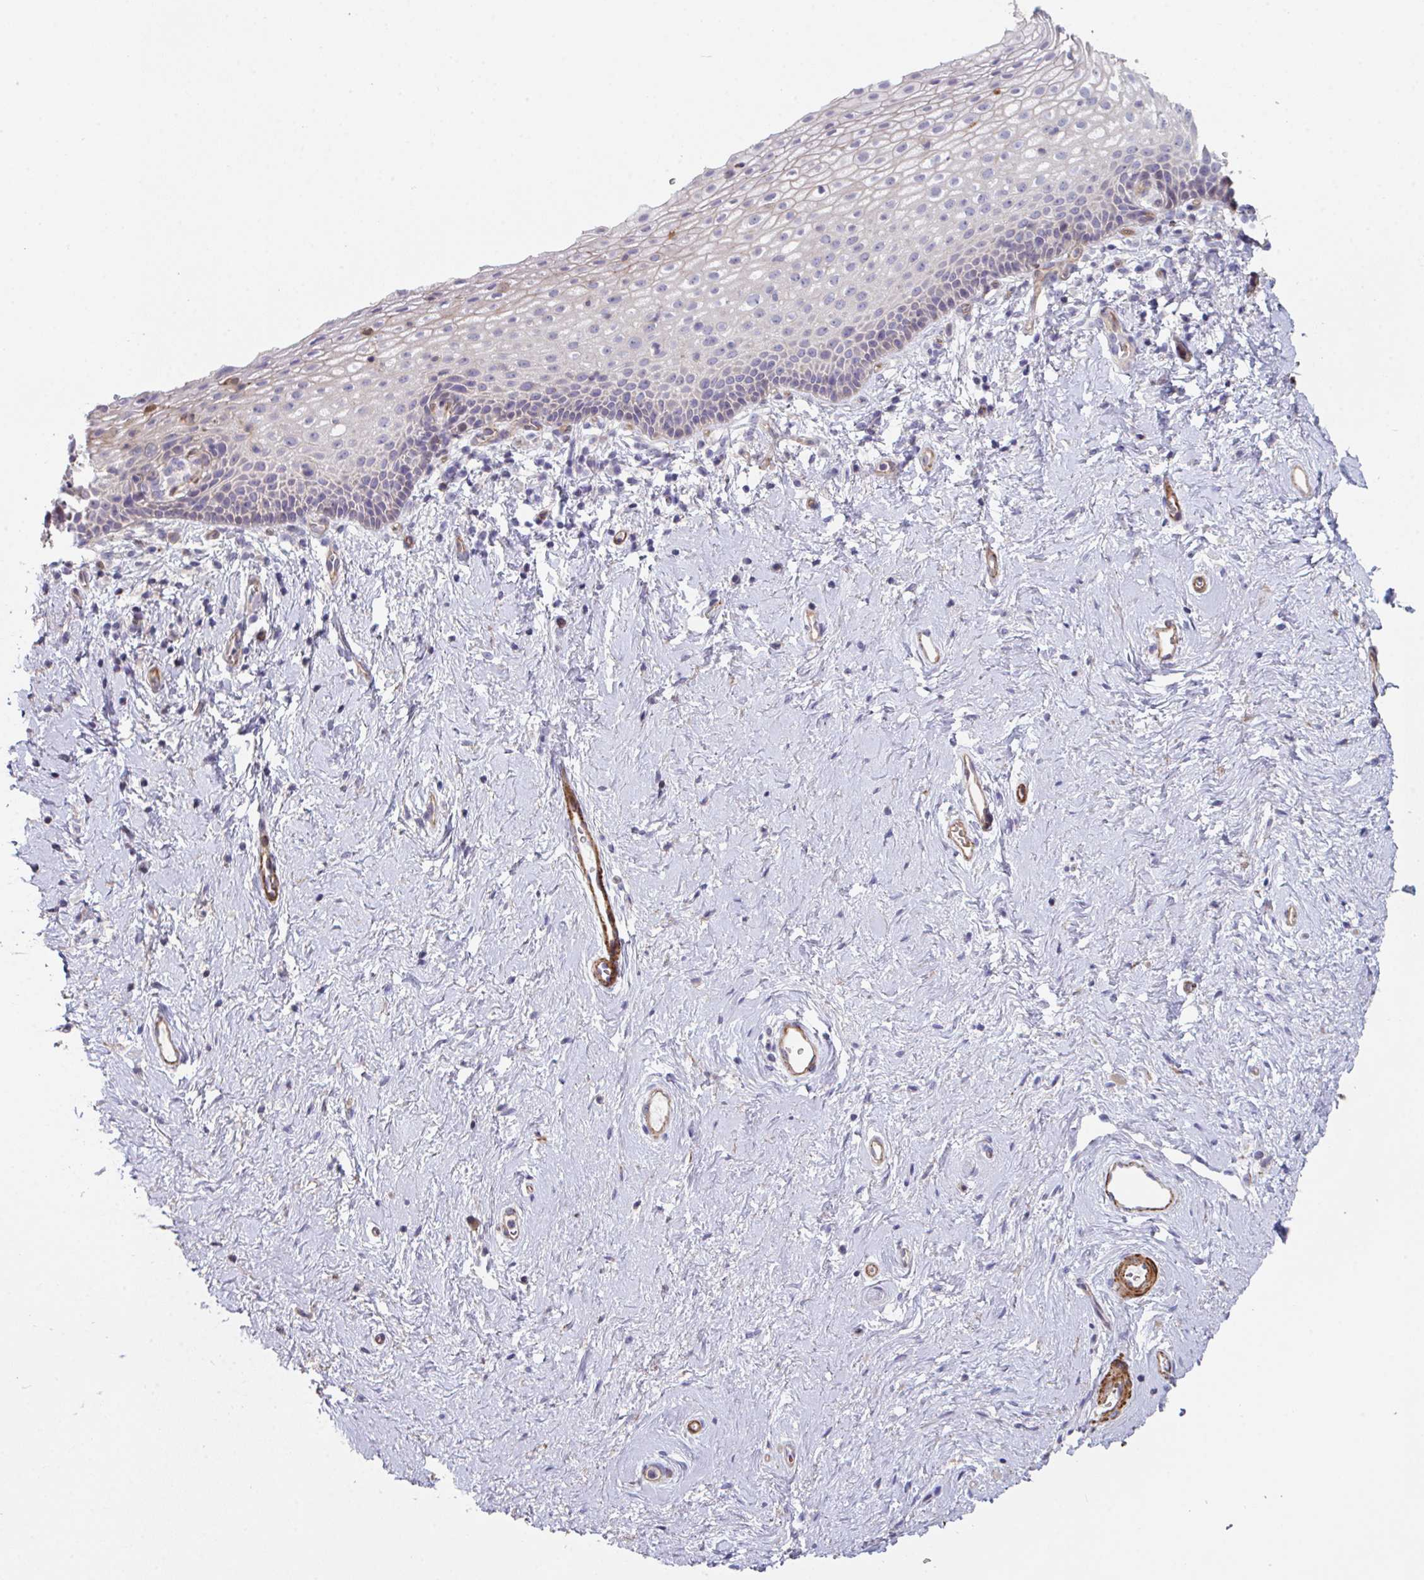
{"staining": {"intensity": "negative", "quantity": "none", "location": "none"}, "tissue": "vagina", "cell_type": "Squamous epithelial cells", "image_type": "normal", "snomed": [{"axis": "morphology", "description": "Normal tissue, NOS"}, {"axis": "topography", "description": "Vagina"}], "caption": "The immunohistochemistry (IHC) micrograph has no significant positivity in squamous epithelial cells of vagina.", "gene": "FZD2", "patient": {"sex": "female", "age": 61}}